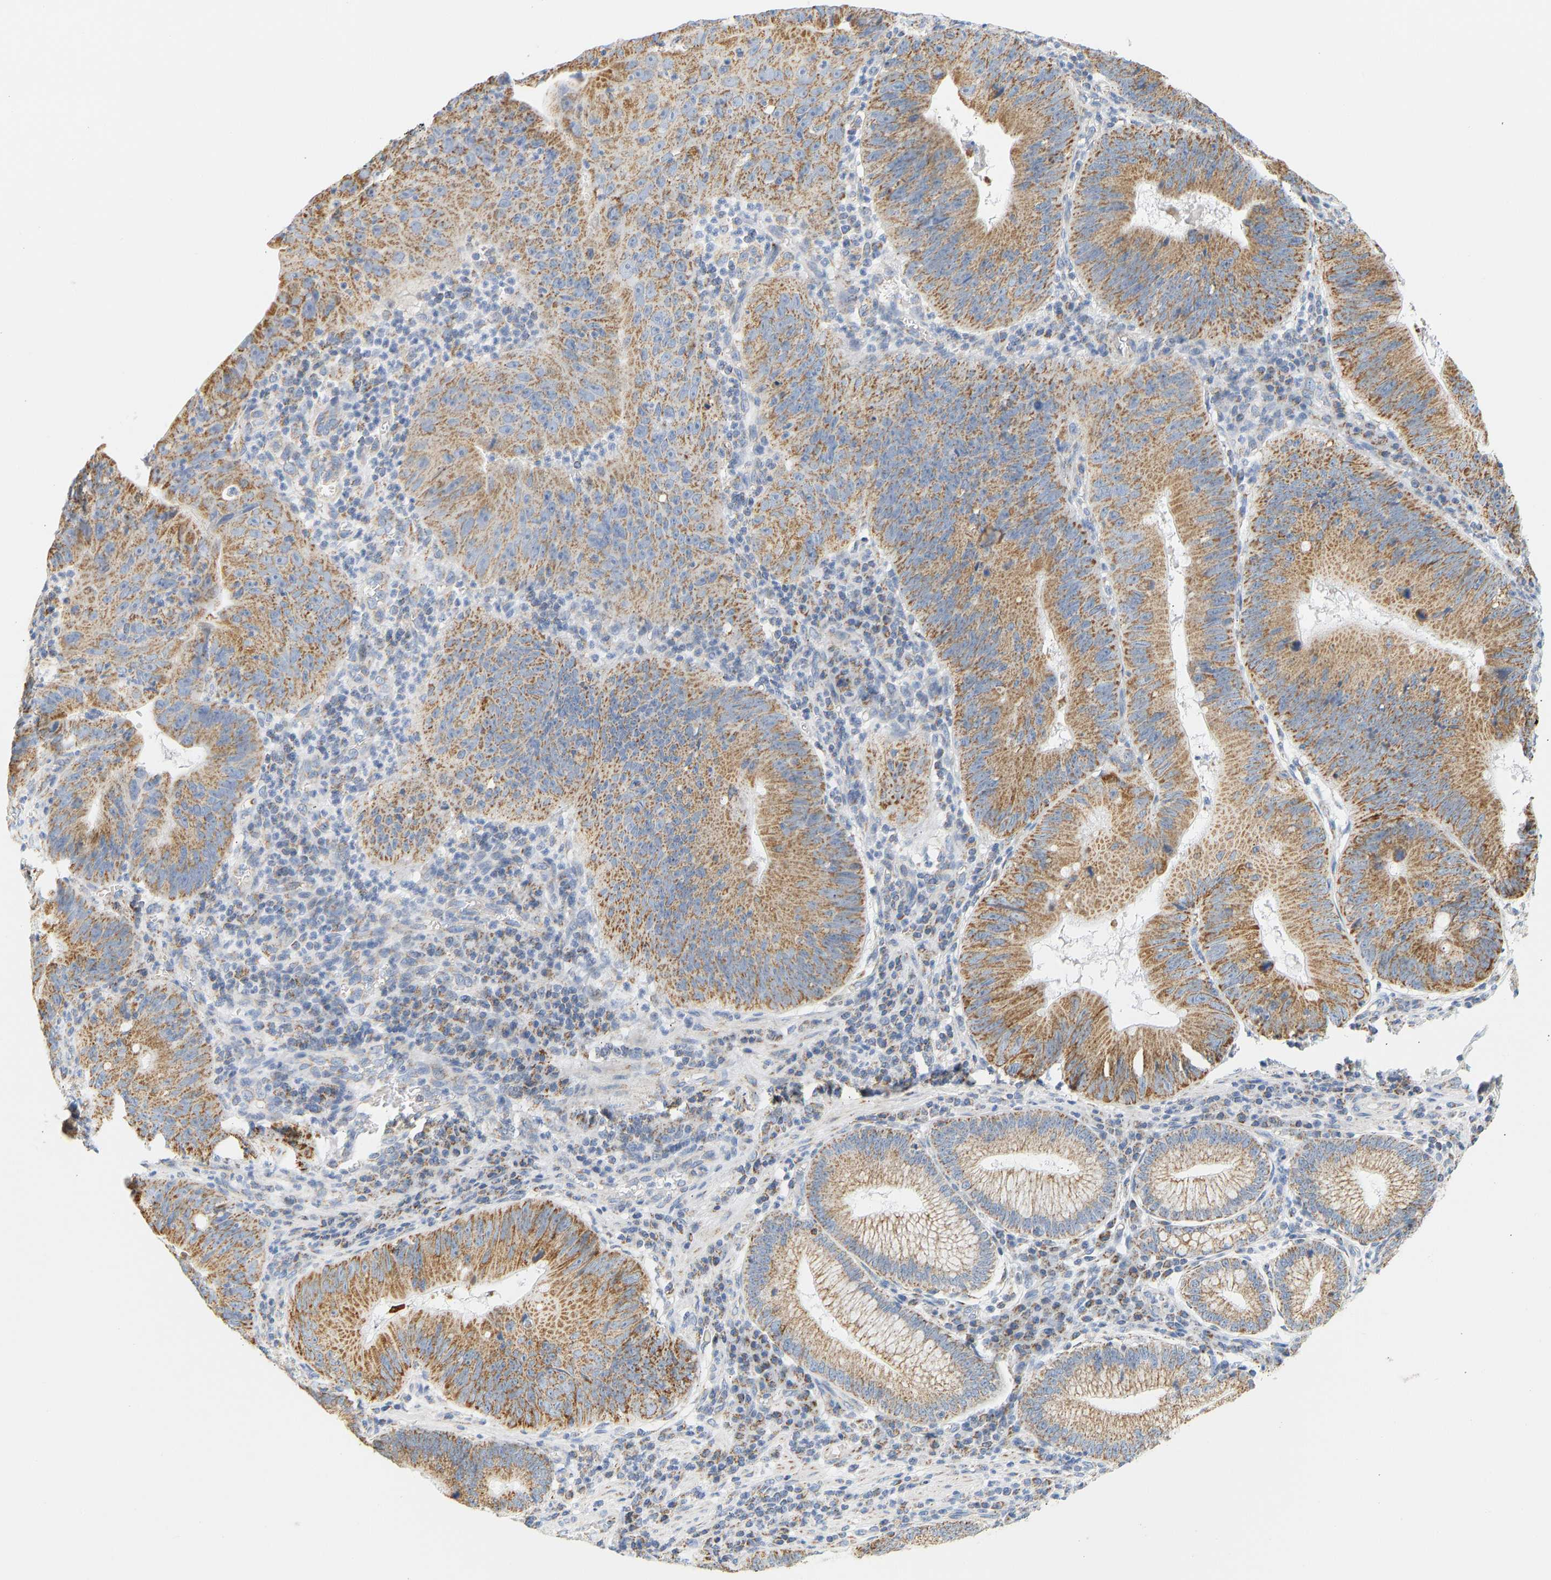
{"staining": {"intensity": "moderate", "quantity": ">75%", "location": "cytoplasmic/membranous"}, "tissue": "stomach cancer", "cell_type": "Tumor cells", "image_type": "cancer", "snomed": [{"axis": "morphology", "description": "Adenocarcinoma, NOS"}, {"axis": "topography", "description": "Stomach"}], "caption": "A brown stain labels moderate cytoplasmic/membranous staining of a protein in stomach adenocarcinoma tumor cells.", "gene": "GRPEL2", "patient": {"sex": "male", "age": 59}}